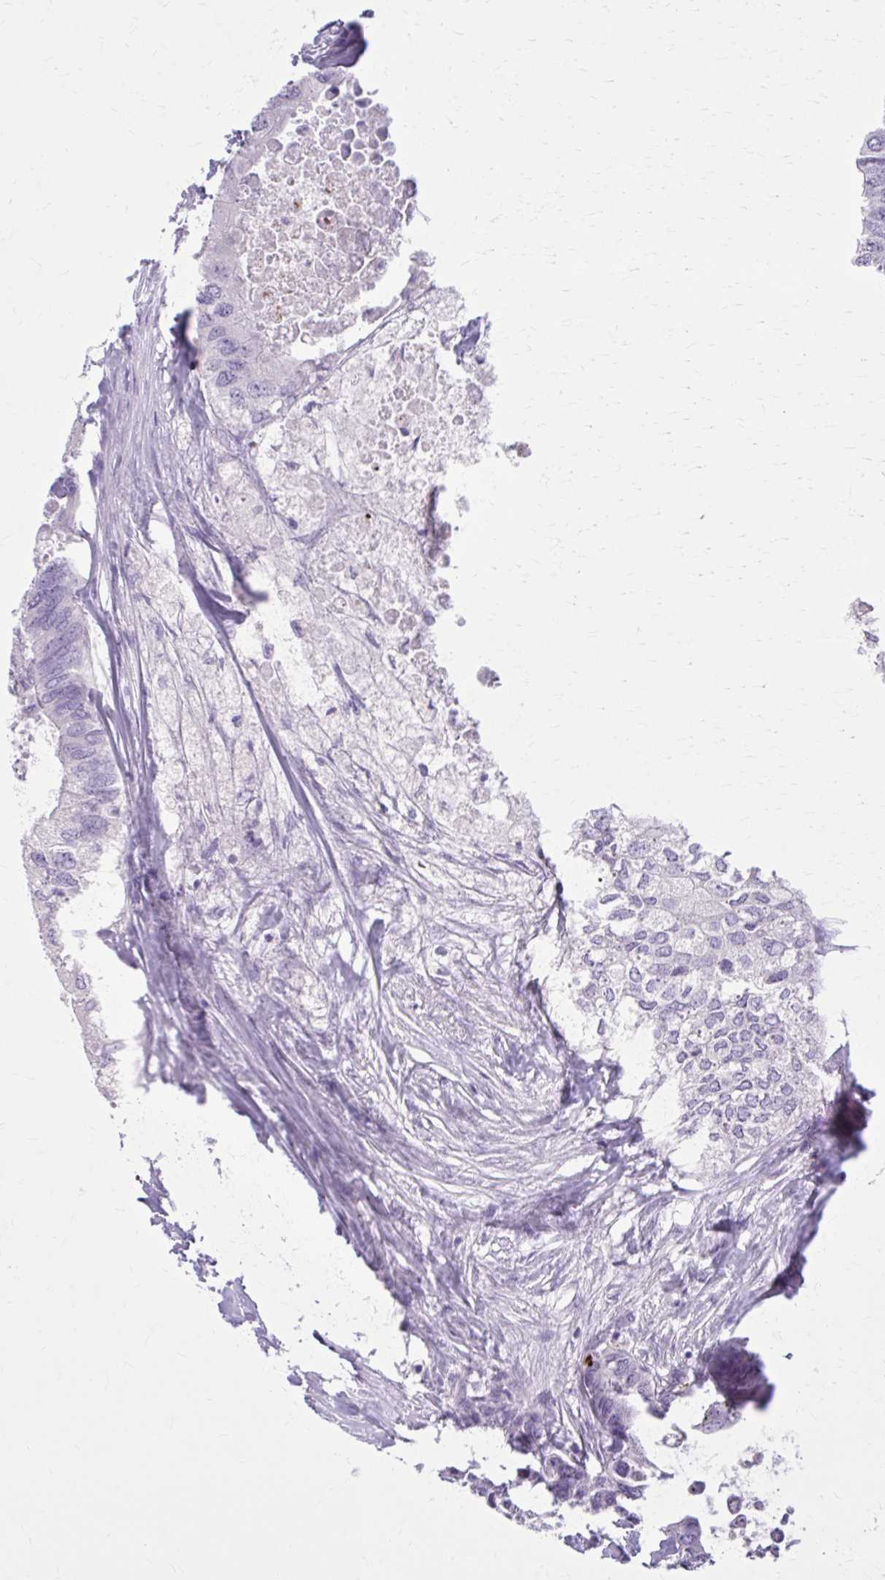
{"staining": {"intensity": "negative", "quantity": "none", "location": "none"}, "tissue": "colorectal cancer", "cell_type": "Tumor cells", "image_type": "cancer", "snomed": [{"axis": "morphology", "description": "Adenocarcinoma, NOS"}, {"axis": "topography", "description": "Colon"}], "caption": "Tumor cells are negative for protein expression in human adenocarcinoma (colorectal).", "gene": "OR4B1", "patient": {"sex": "male", "age": 71}}